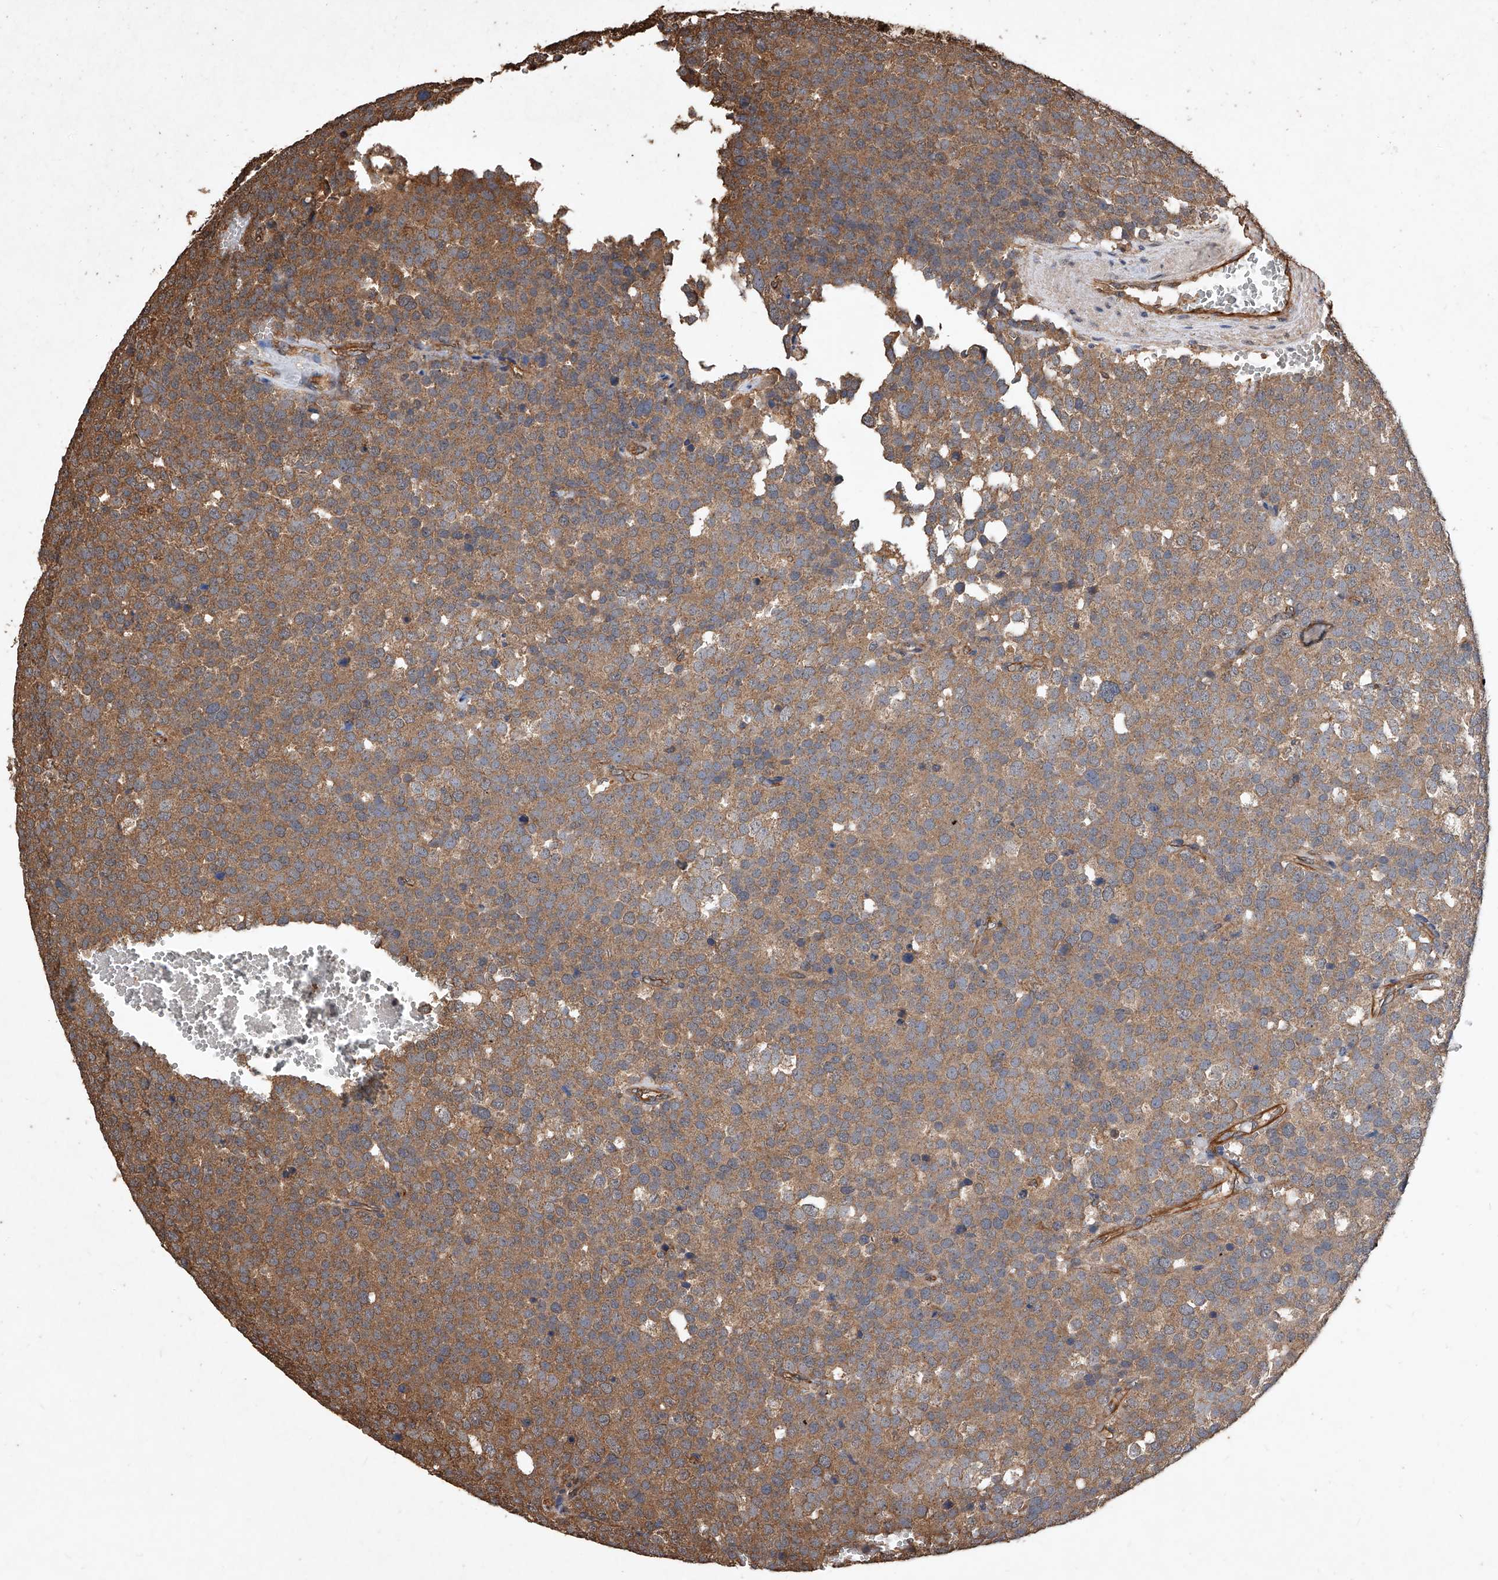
{"staining": {"intensity": "moderate", "quantity": ">75%", "location": "cytoplasmic/membranous"}, "tissue": "testis cancer", "cell_type": "Tumor cells", "image_type": "cancer", "snomed": [{"axis": "morphology", "description": "Seminoma, NOS"}, {"axis": "topography", "description": "Testis"}], "caption": "Testis cancer tissue demonstrates moderate cytoplasmic/membranous expression in about >75% of tumor cells, visualized by immunohistochemistry. The protein is shown in brown color, while the nuclei are stained blue.", "gene": "UCP2", "patient": {"sex": "male", "age": 71}}